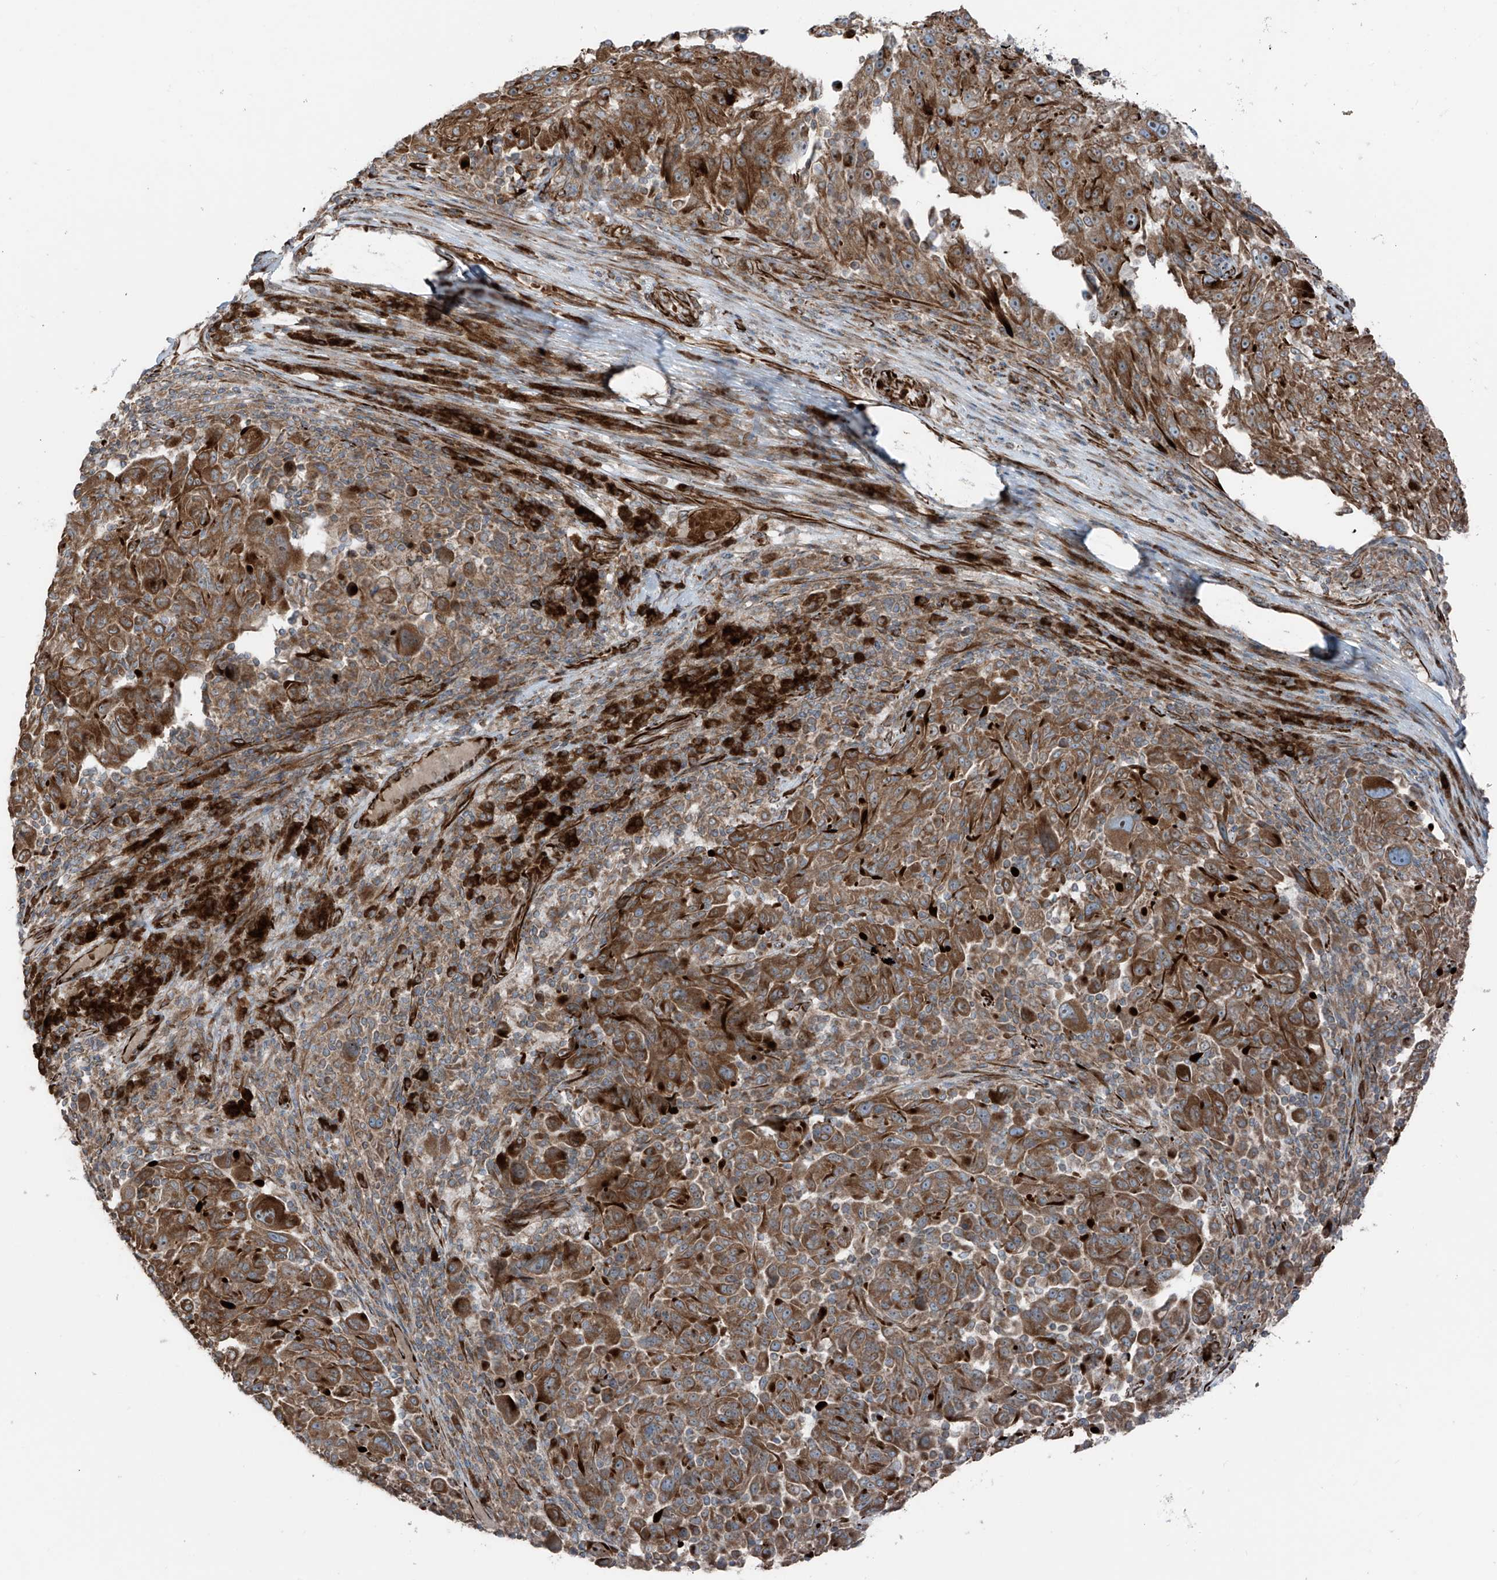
{"staining": {"intensity": "moderate", "quantity": ">75%", "location": "cytoplasmic/membranous"}, "tissue": "melanoma", "cell_type": "Tumor cells", "image_type": "cancer", "snomed": [{"axis": "morphology", "description": "Malignant melanoma, NOS"}, {"axis": "topography", "description": "Skin"}], "caption": "Tumor cells exhibit moderate cytoplasmic/membranous staining in about >75% of cells in melanoma.", "gene": "ERLEC1", "patient": {"sex": "male", "age": 53}}